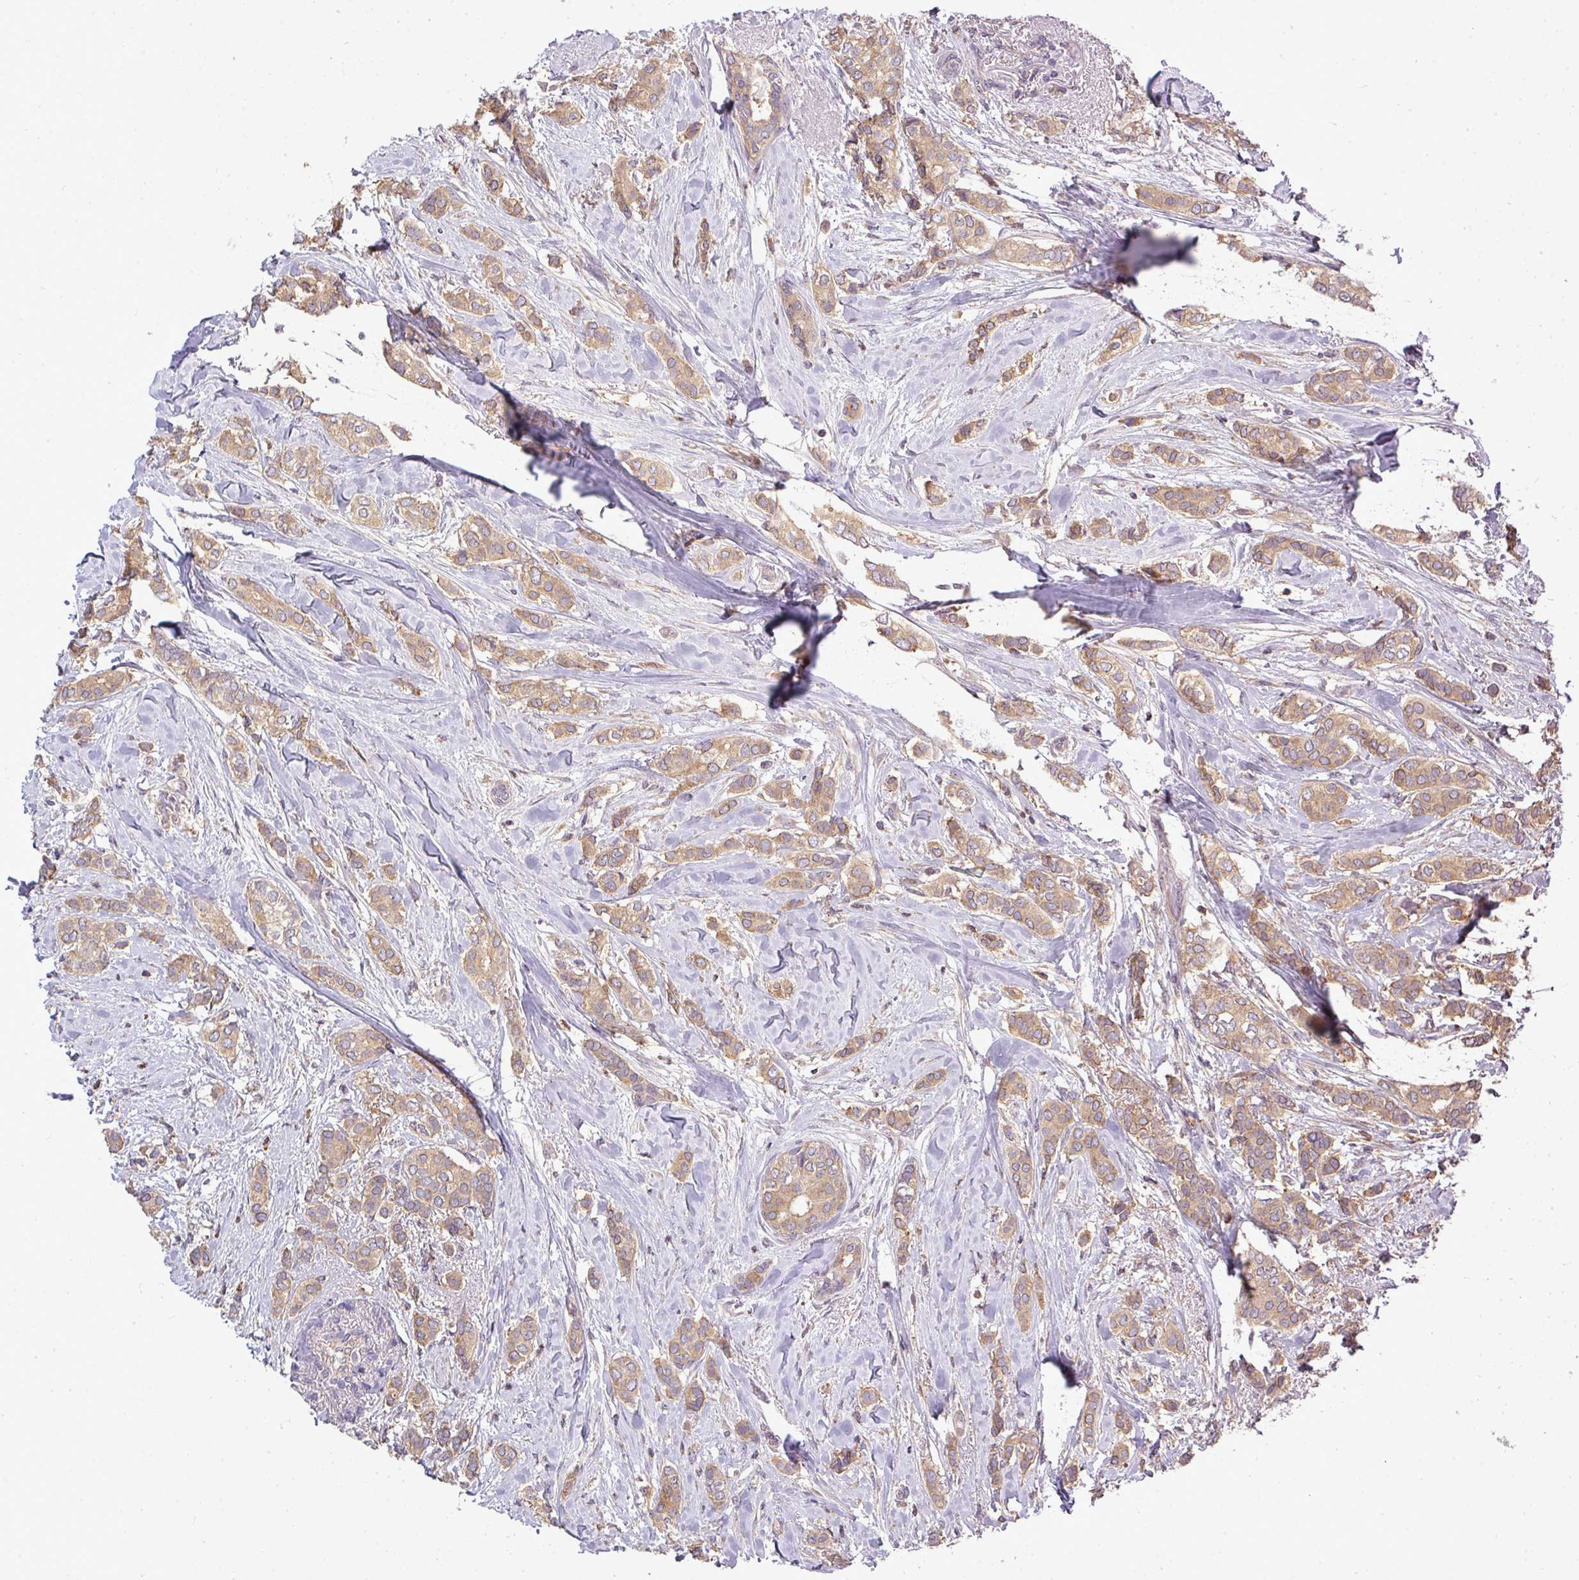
{"staining": {"intensity": "moderate", "quantity": ">75%", "location": "cytoplasmic/membranous"}, "tissue": "breast cancer", "cell_type": "Tumor cells", "image_type": "cancer", "snomed": [{"axis": "morphology", "description": "Duct carcinoma"}, {"axis": "topography", "description": "Breast"}], "caption": "Immunohistochemical staining of human breast cancer exhibits medium levels of moderate cytoplasmic/membranous protein expression in approximately >75% of tumor cells. Immunohistochemistry (ihc) stains the protein of interest in brown and the nuclei are stained blue.", "gene": "STAT5A", "patient": {"sex": "female", "age": 73}}